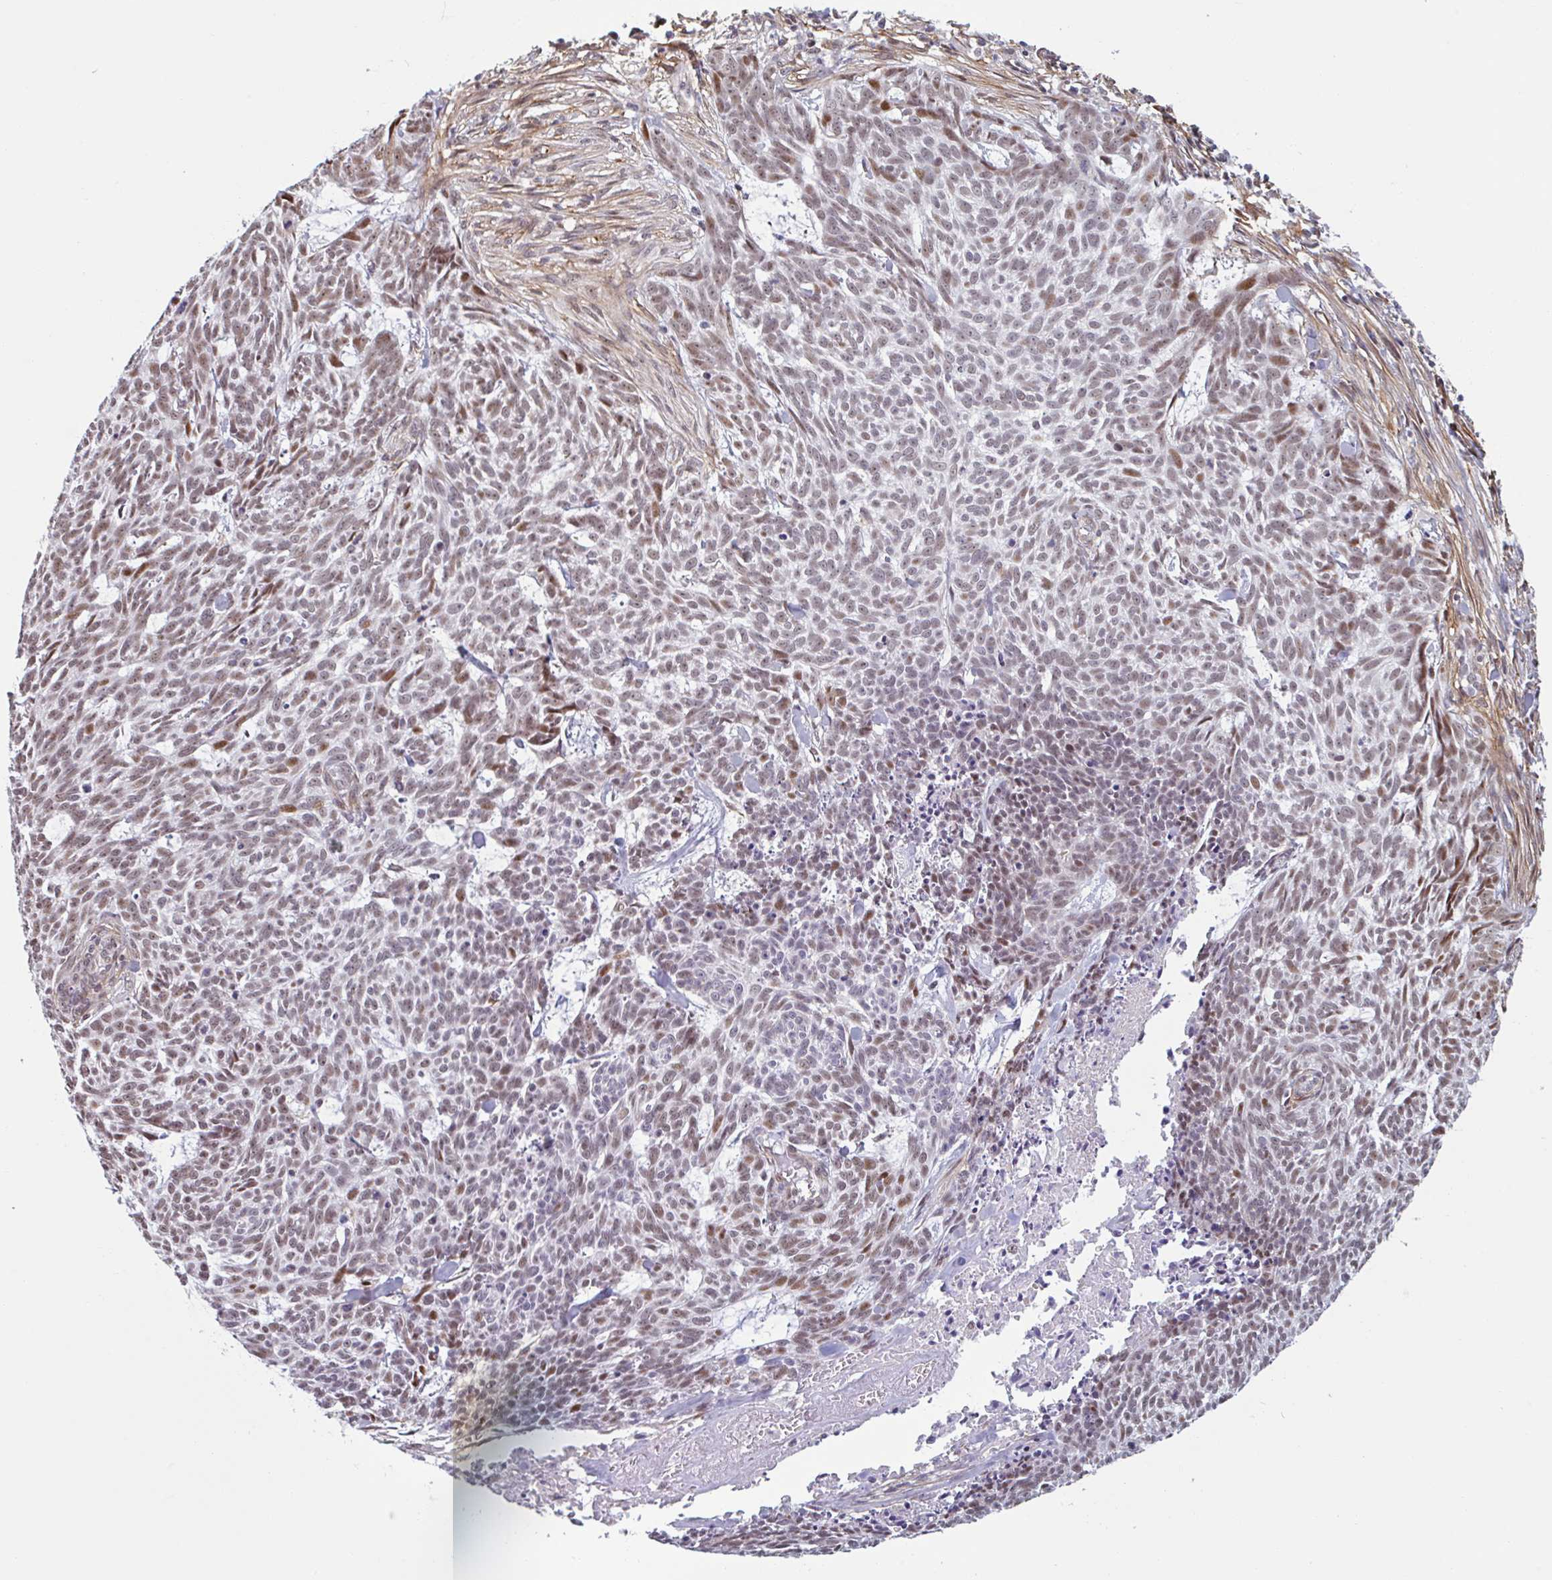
{"staining": {"intensity": "weak", "quantity": ">75%", "location": "nuclear"}, "tissue": "skin cancer", "cell_type": "Tumor cells", "image_type": "cancer", "snomed": [{"axis": "morphology", "description": "Basal cell carcinoma"}, {"axis": "topography", "description": "Skin"}], "caption": "This is a micrograph of immunohistochemistry staining of skin basal cell carcinoma, which shows weak expression in the nuclear of tumor cells.", "gene": "TMEM119", "patient": {"sex": "female", "age": 93}}